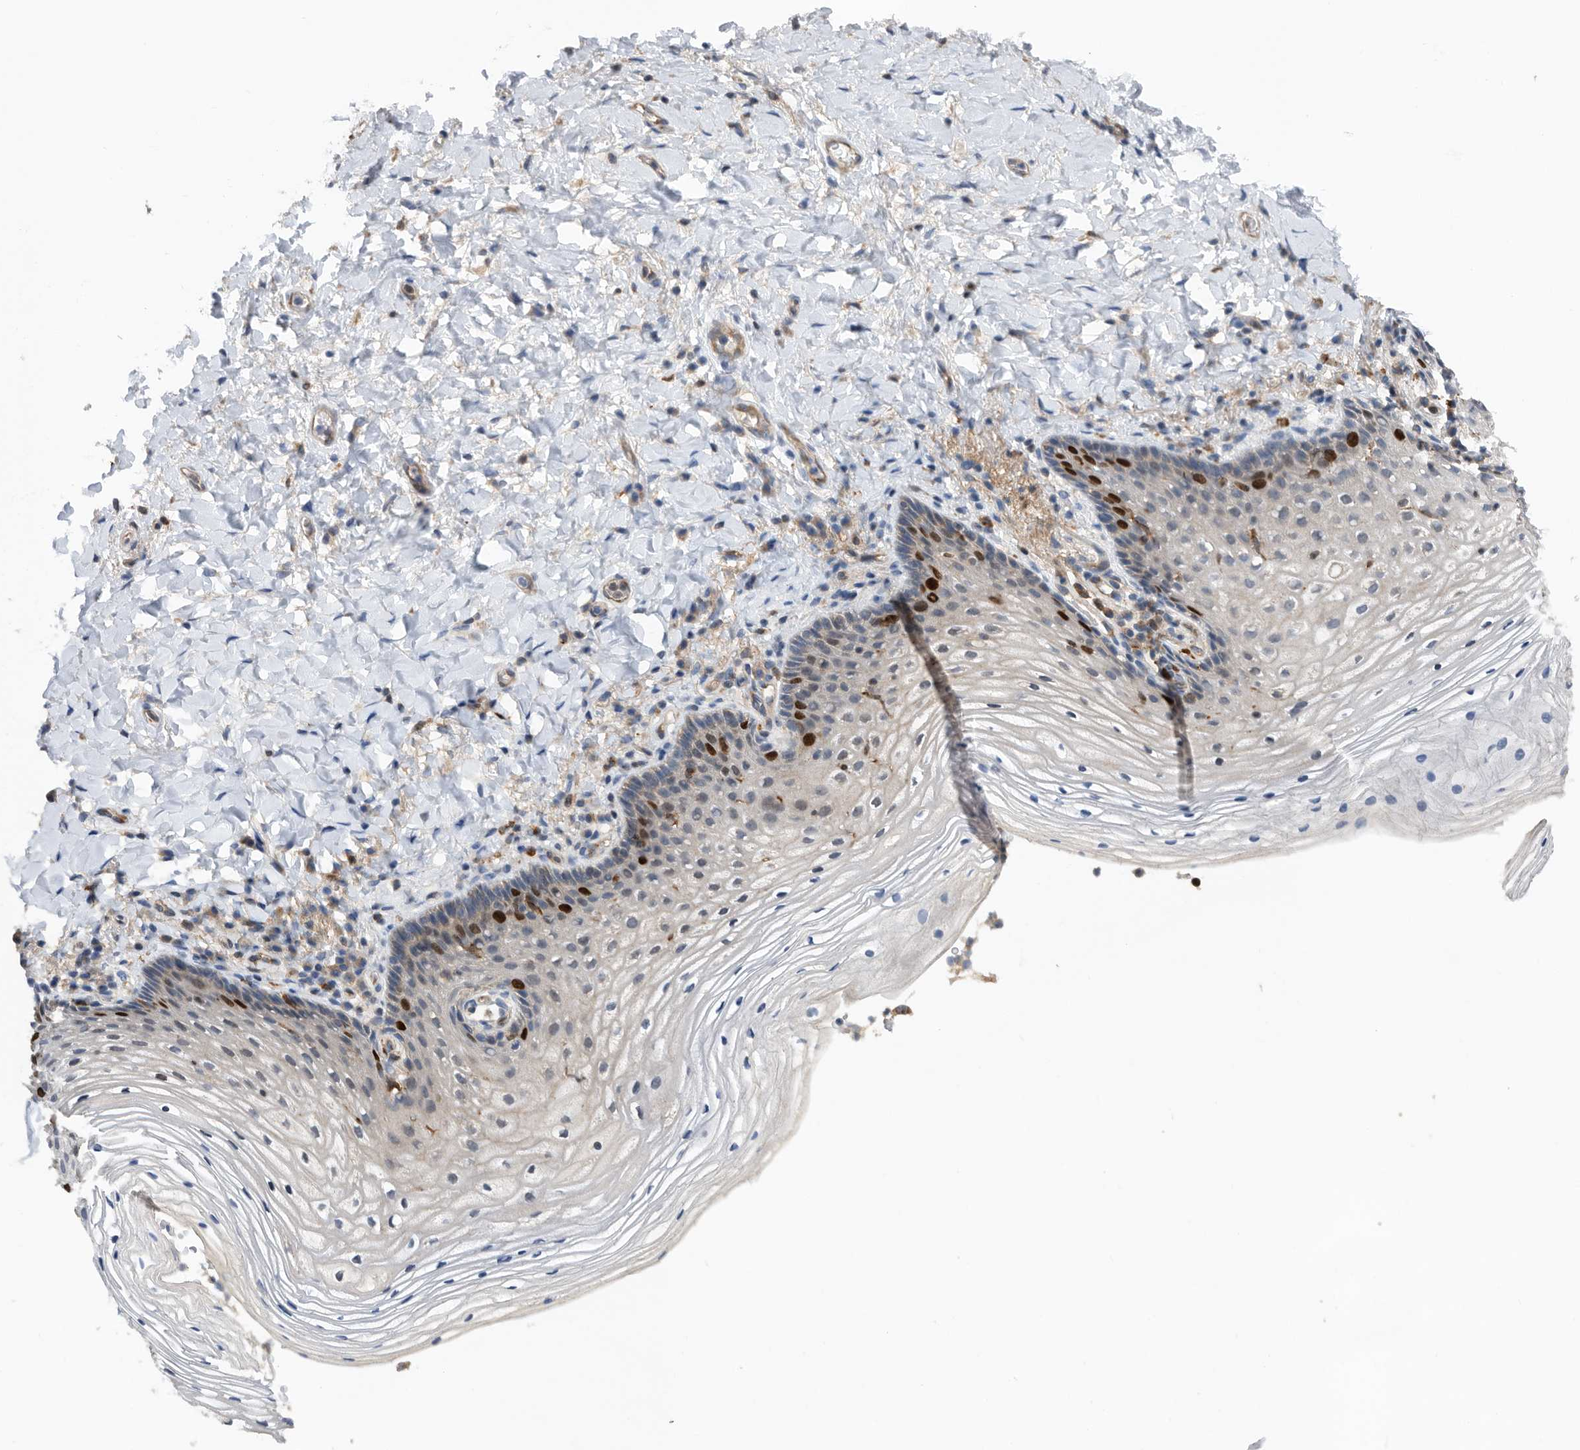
{"staining": {"intensity": "strong", "quantity": "<25%", "location": "nuclear"}, "tissue": "vagina", "cell_type": "Squamous epithelial cells", "image_type": "normal", "snomed": [{"axis": "morphology", "description": "Normal tissue, NOS"}, {"axis": "topography", "description": "Vagina"}], "caption": "Strong nuclear expression is identified in about <25% of squamous epithelial cells in unremarkable vagina. Nuclei are stained in blue.", "gene": "ATAD2", "patient": {"sex": "female", "age": 60}}